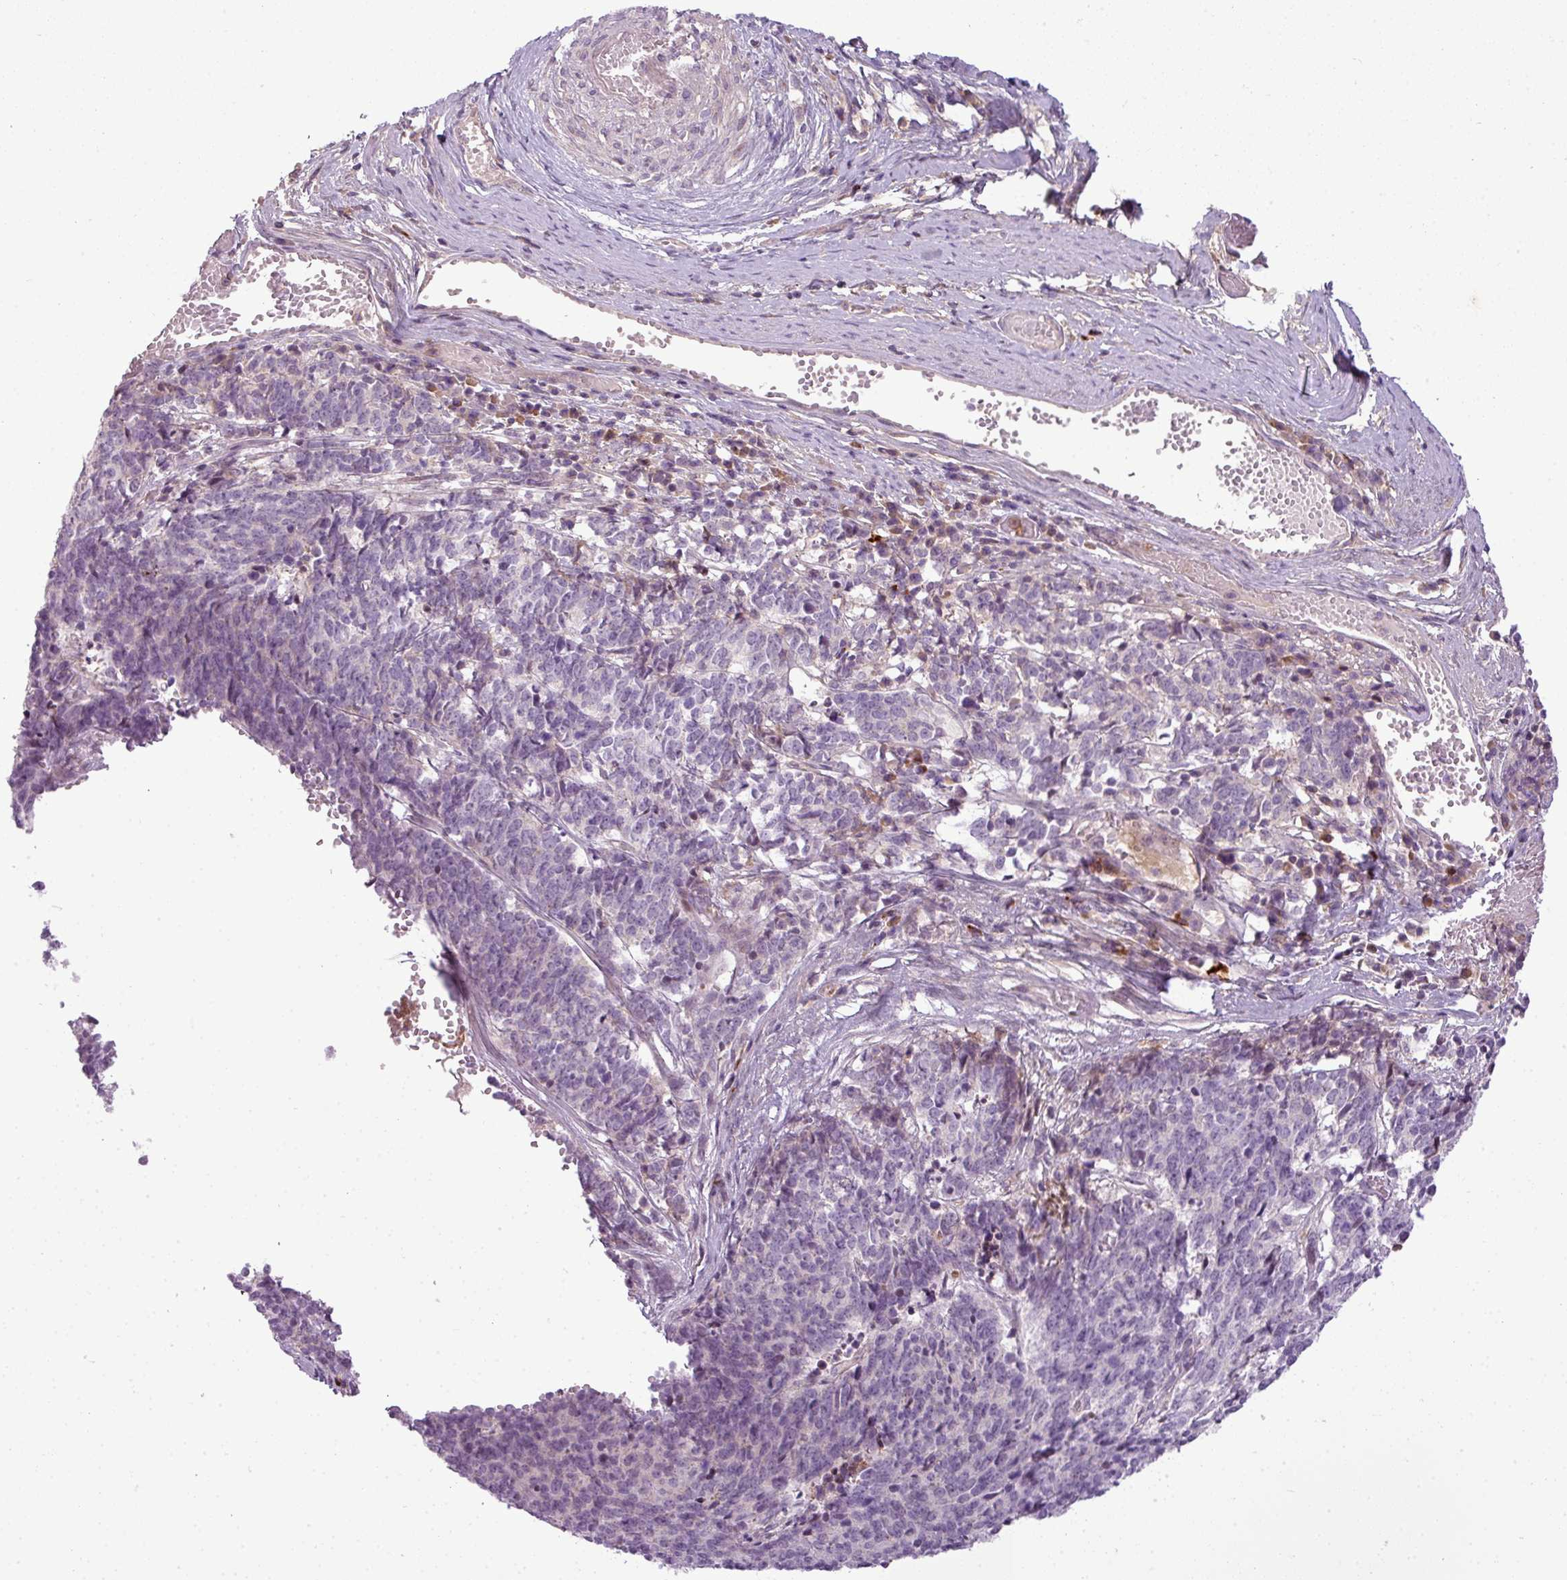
{"staining": {"intensity": "negative", "quantity": "none", "location": "none"}, "tissue": "cervical cancer", "cell_type": "Tumor cells", "image_type": "cancer", "snomed": [{"axis": "morphology", "description": "Squamous cell carcinoma, NOS"}, {"axis": "topography", "description": "Cervix"}], "caption": "Cervical squamous cell carcinoma was stained to show a protein in brown. There is no significant staining in tumor cells.", "gene": "C4B", "patient": {"sex": "female", "age": 29}}